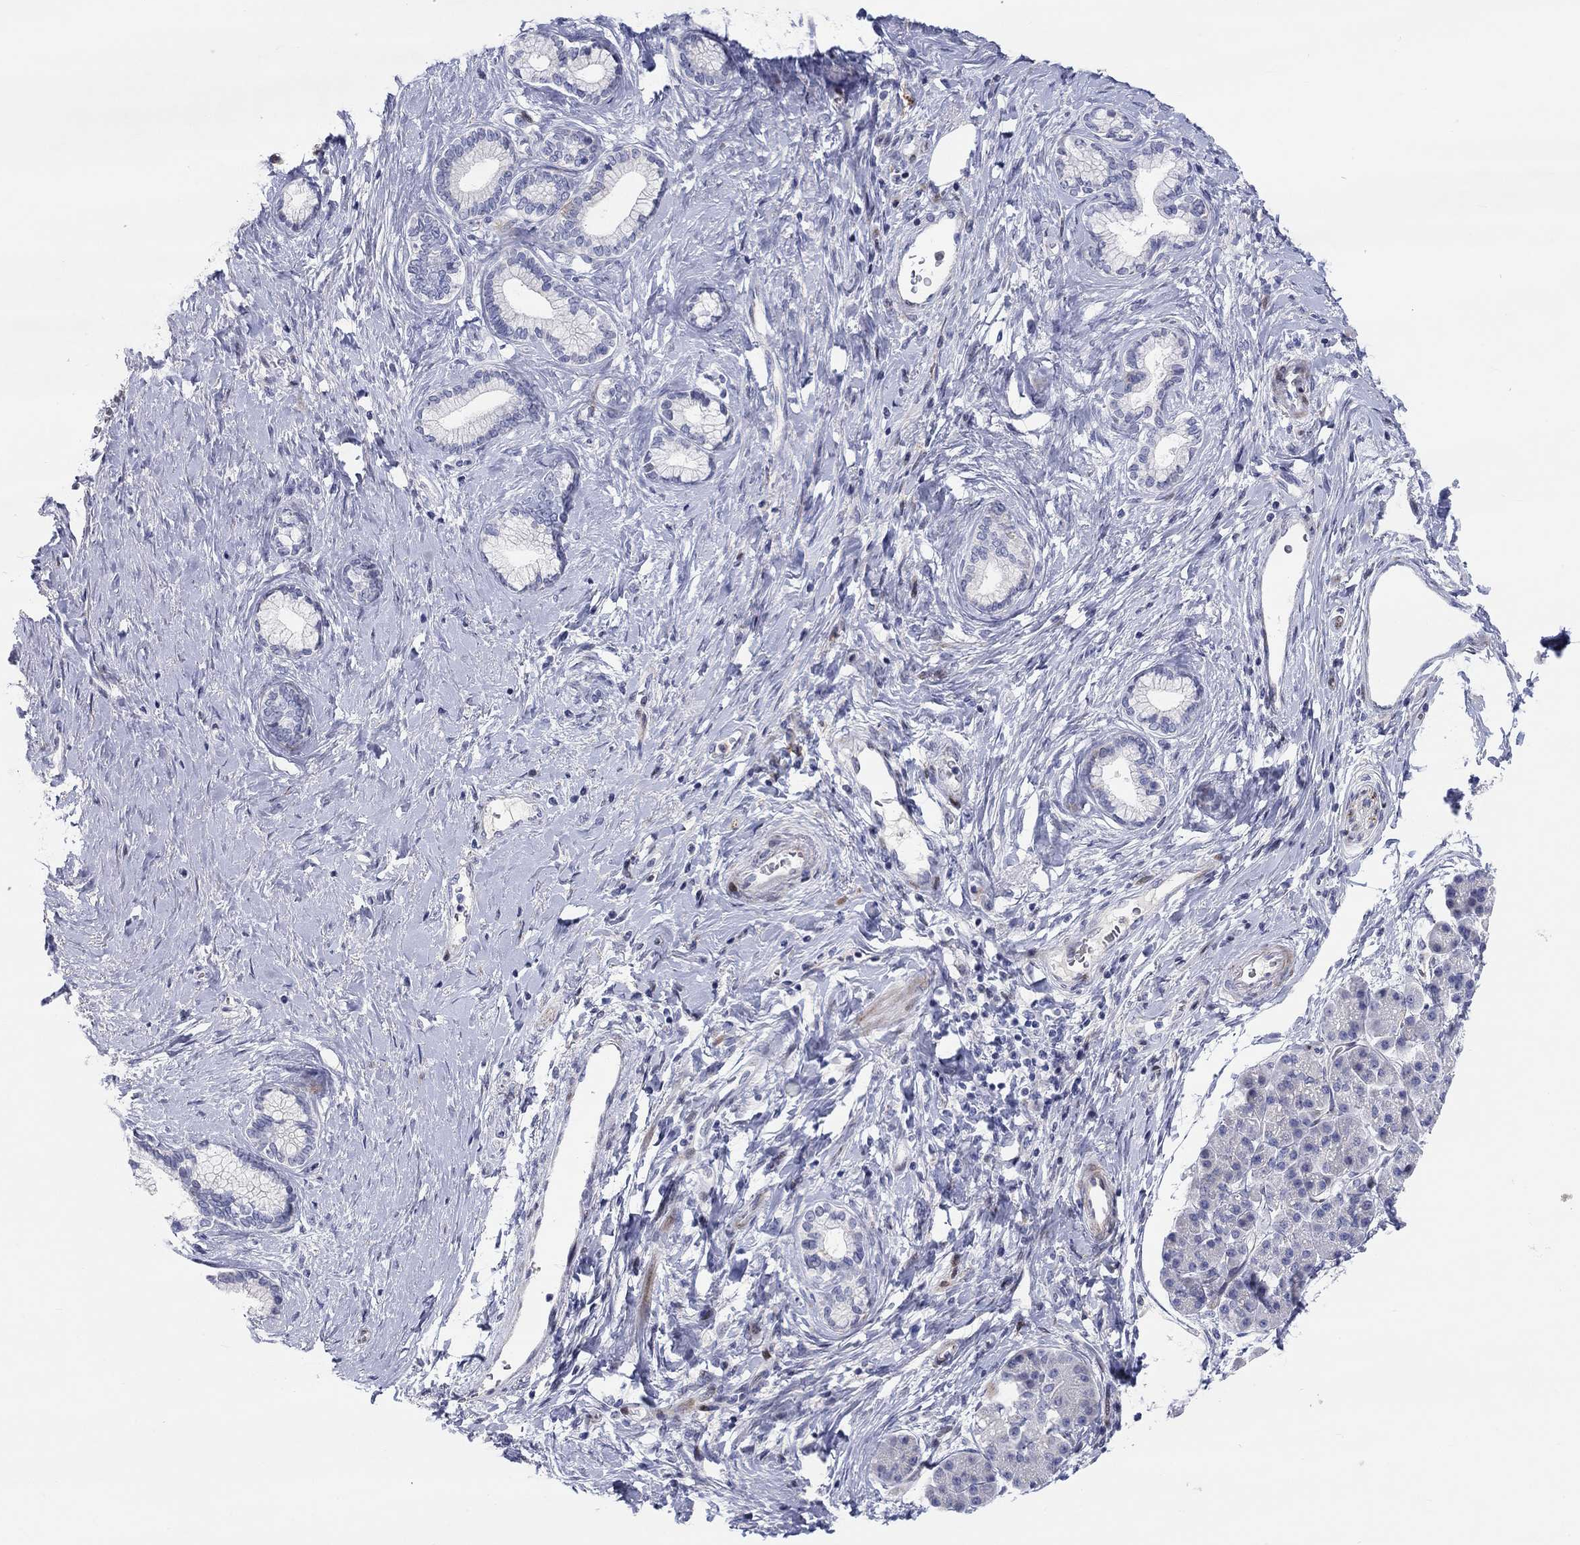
{"staining": {"intensity": "negative", "quantity": "none", "location": "none"}, "tissue": "pancreatic cancer", "cell_type": "Tumor cells", "image_type": "cancer", "snomed": [{"axis": "morphology", "description": "Adenocarcinoma, NOS"}, {"axis": "topography", "description": "Pancreas"}], "caption": "Tumor cells show no significant staining in pancreatic cancer (adenocarcinoma). (Stains: DAB (3,3'-diaminobenzidine) IHC with hematoxylin counter stain, Microscopy: brightfield microscopy at high magnification).", "gene": "ARHGAP36", "patient": {"sex": "female", "age": 73}}